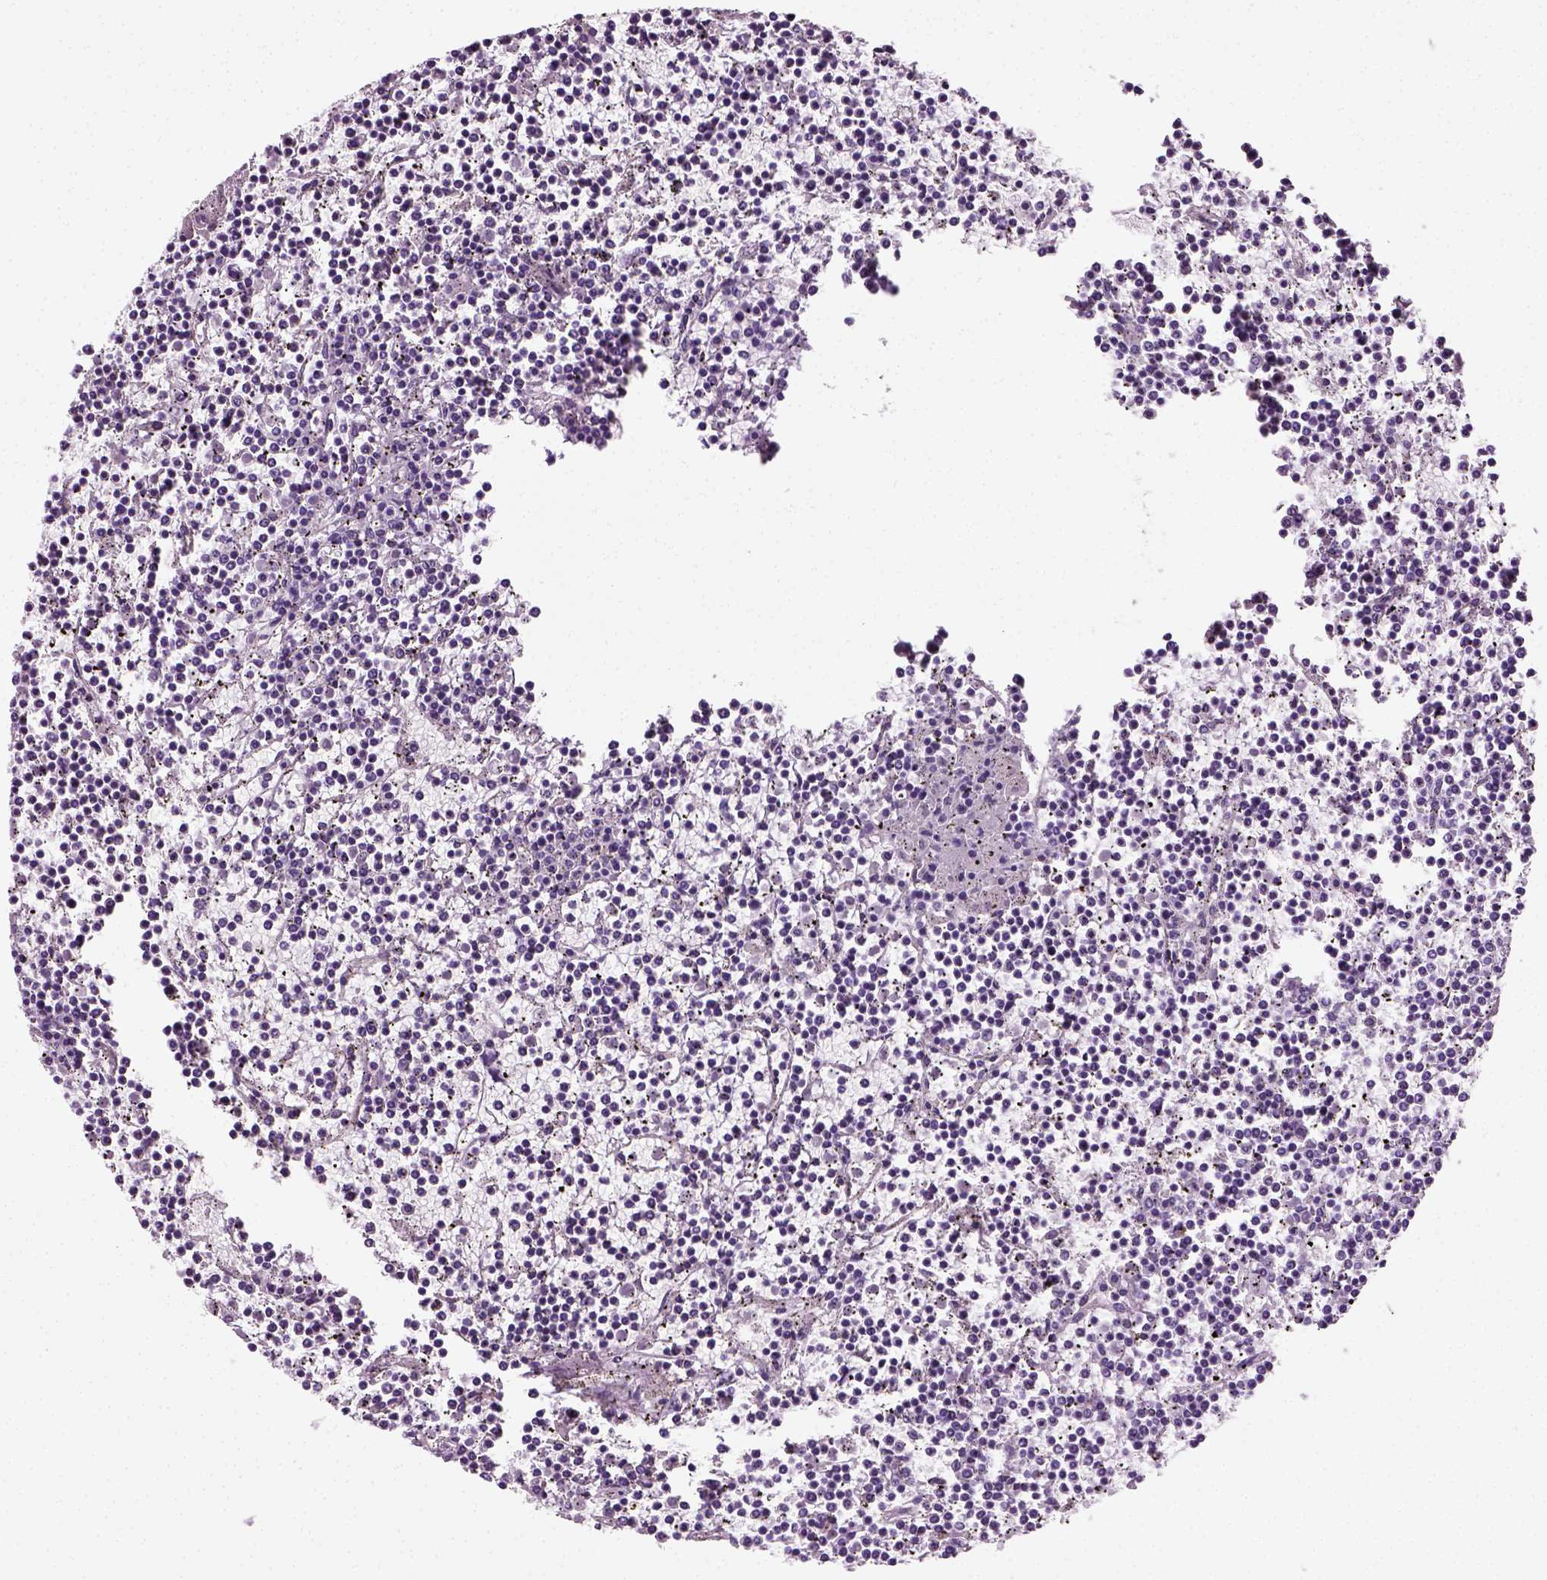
{"staining": {"intensity": "negative", "quantity": "none", "location": "none"}, "tissue": "lymphoma", "cell_type": "Tumor cells", "image_type": "cancer", "snomed": [{"axis": "morphology", "description": "Malignant lymphoma, non-Hodgkin's type, Low grade"}, {"axis": "topography", "description": "Spleen"}], "caption": "Immunohistochemical staining of lymphoma shows no significant staining in tumor cells.", "gene": "SPATA31E1", "patient": {"sex": "female", "age": 19}}